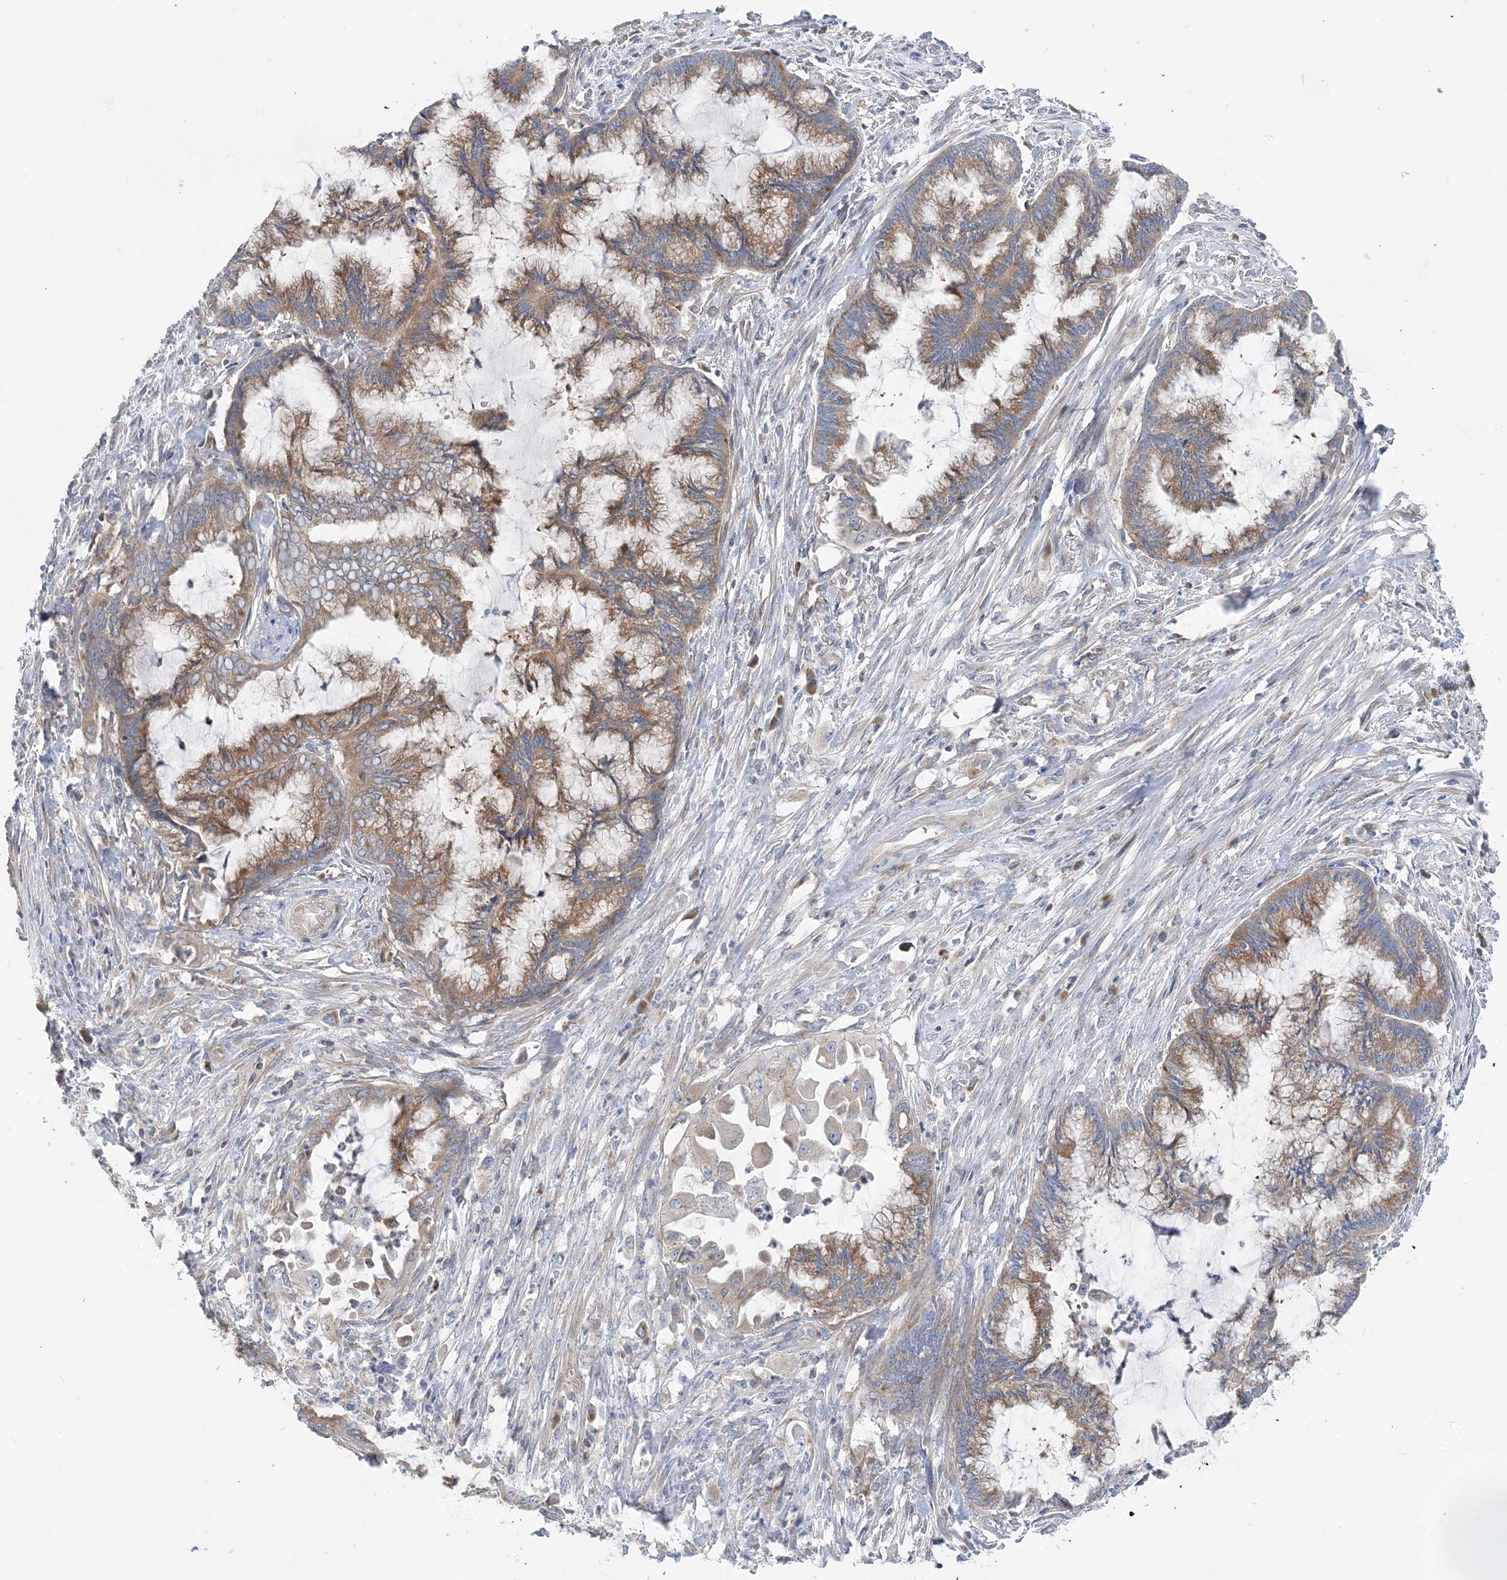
{"staining": {"intensity": "moderate", "quantity": ">75%", "location": "cytoplasmic/membranous"}, "tissue": "endometrial cancer", "cell_type": "Tumor cells", "image_type": "cancer", "snomed": [{"axis": "morphology", "description": "Adenocarcinoma, NOS"}, {"axis": "topography", "description": "Endometrium"}], "caption": "Protein positivity by immunohistochemistry exhibits moderate cytoplasmic/membranous staining in about >75% of tumor cells in endometrial cancer.", "gene": "FAM114A2", "patient": {"sex": "female", "age": 86}}